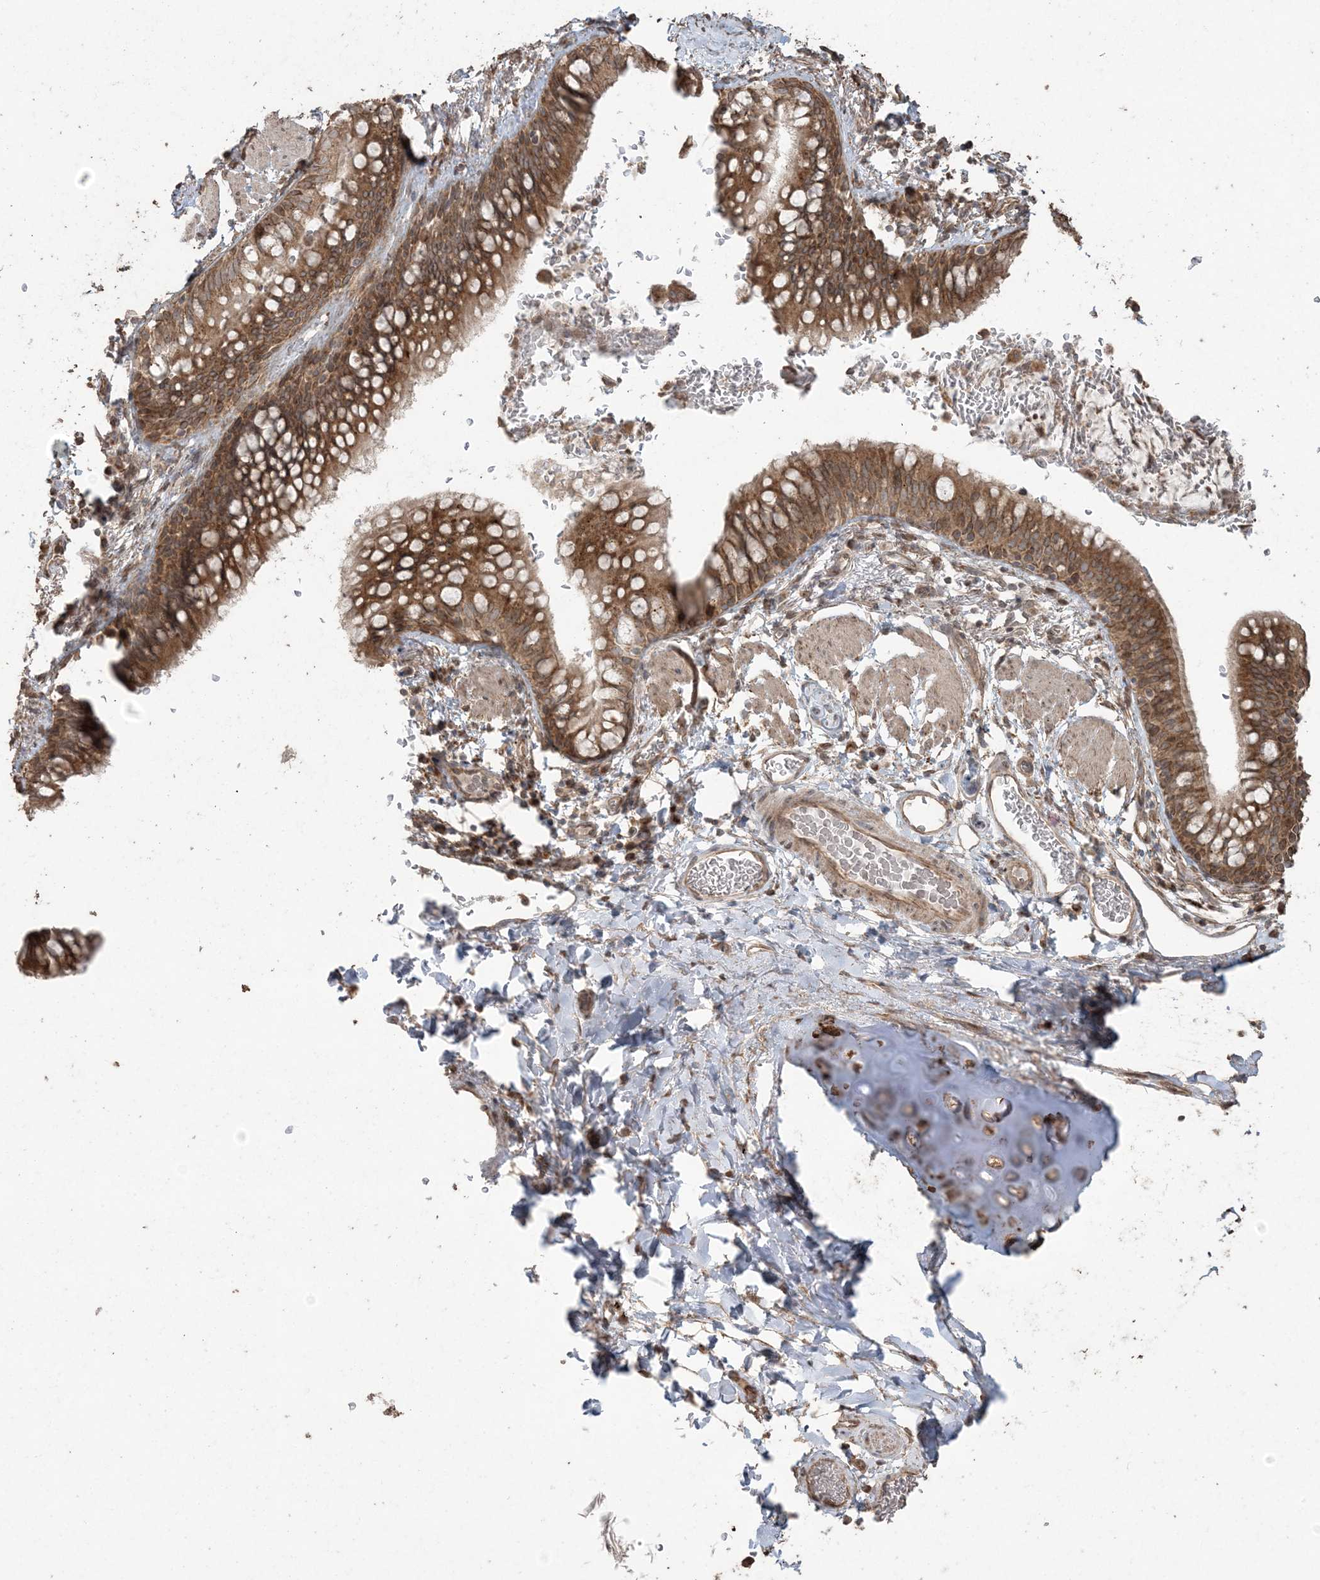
{"staining": {"intensity": "moderate", "quantity": ">75%", "location": "cytoplasmic/membranous,nuclear"}, "tissue": "bronchus", "cell_type": "Respiratory epithelial cells", "image_type": "normal", "snomed": [{"axis": "morphology", "description": "Normal tissue, NOS"}, {"axis": "topography", "description": "Cartilage tissue"}, {"axis": "topography", "description": "Bronchus"}], "caption": "Protein expression analysis of unremarkable human bronchus reveals moderate cytoplasmic/membranous,nuclear positivity in approximately >75% of respiratory epithelial cells.", "gene": "DDX19B", "patient": {"sex": "female", "age": 36}}